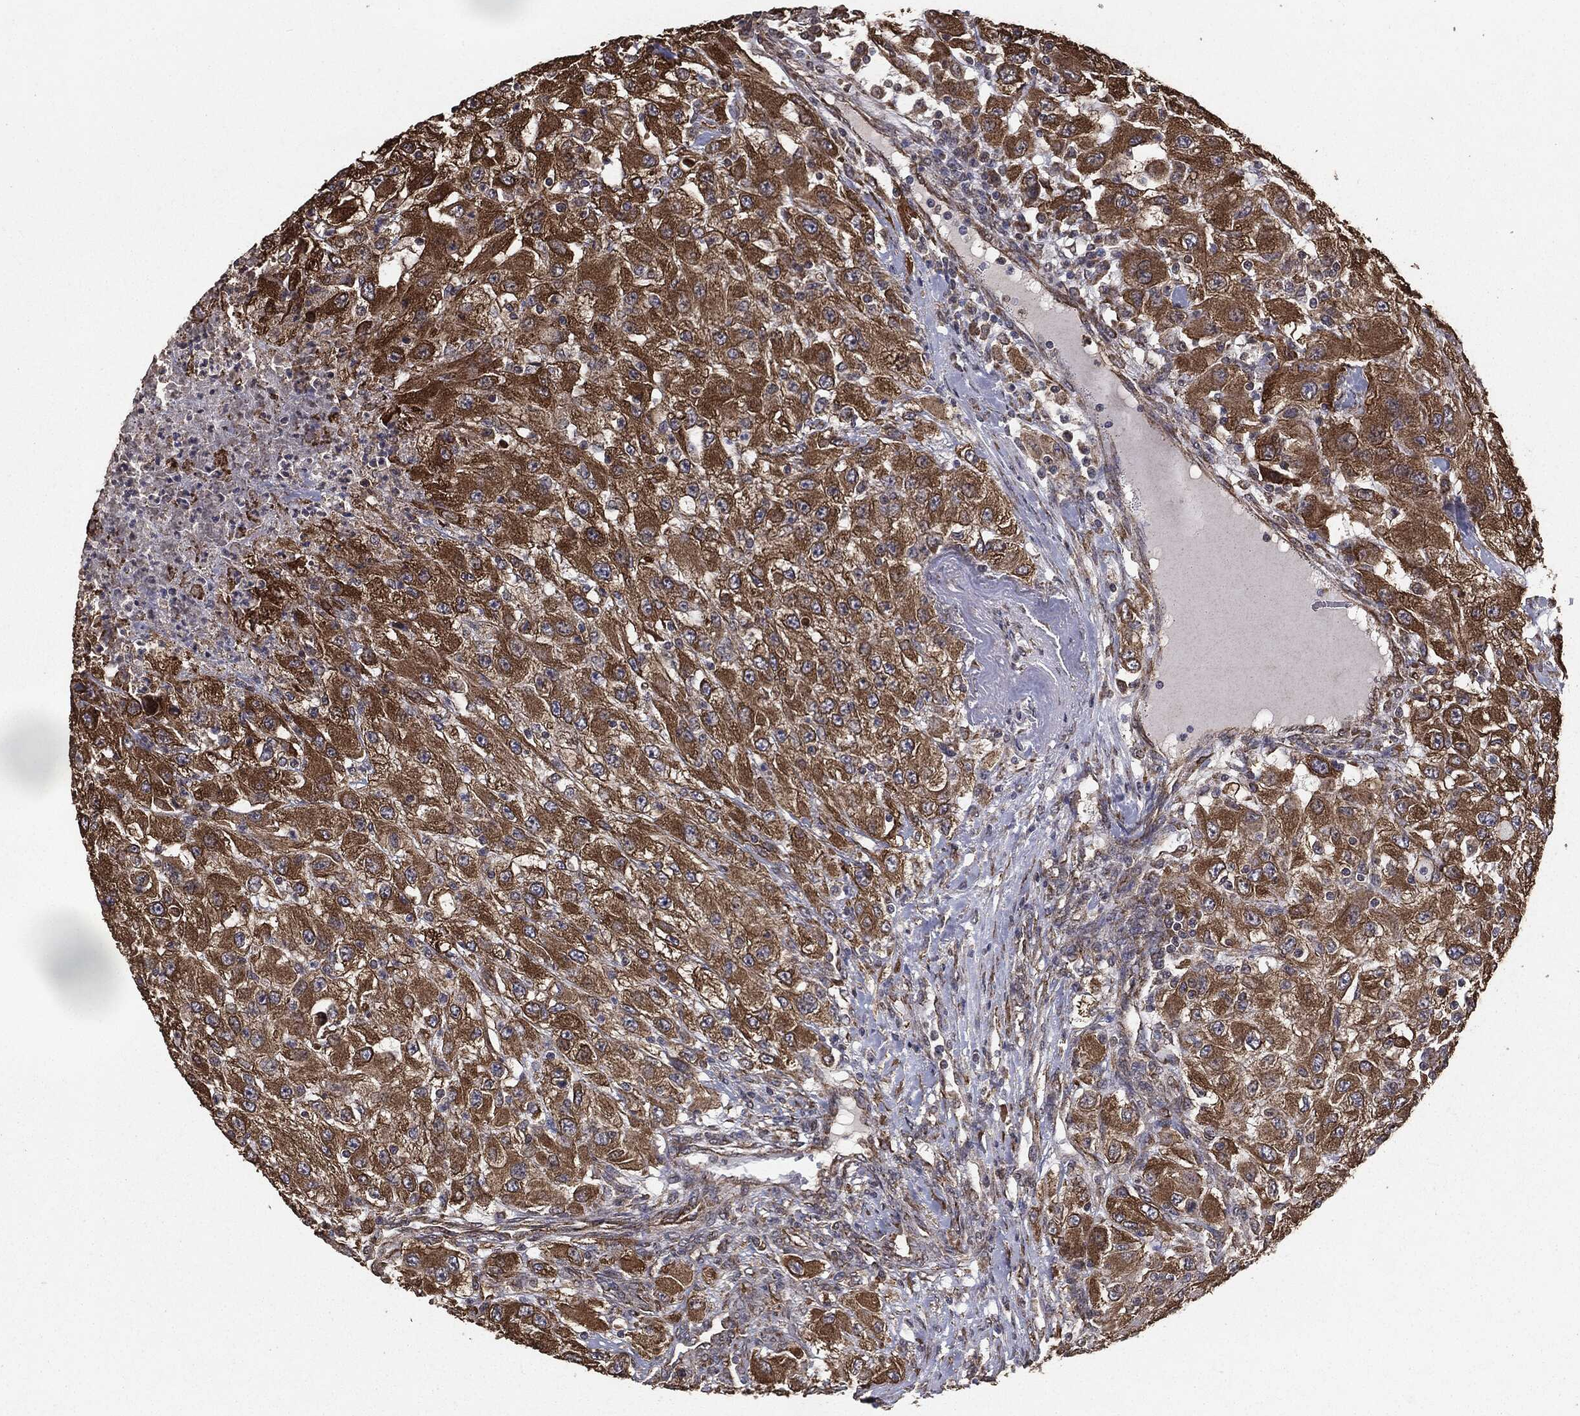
{"staining": {"intensity": "strong", "quantity": ">75%", "location": "cytoplasmic/membranous"}, "tissue": "renal cancer", "cell_type": "Tumor cells", "image_type": "cancer", "snomed": [{"axis": "morphology", "description": "Adenocarcinoma, NOS"}, {"axis": "topography", "description": "Kidney"}], "caption": "Adenocarcinoma (renal) stained with DAB immunohistochemistry displays high levels of strong cytoplasmic/membranous expression in about >75% of tumor cells. (Brightfield microscopy of DAB IHC at high magnification).", "gene": "MTOR", "patient": {"sex": "female", "age": 67}}